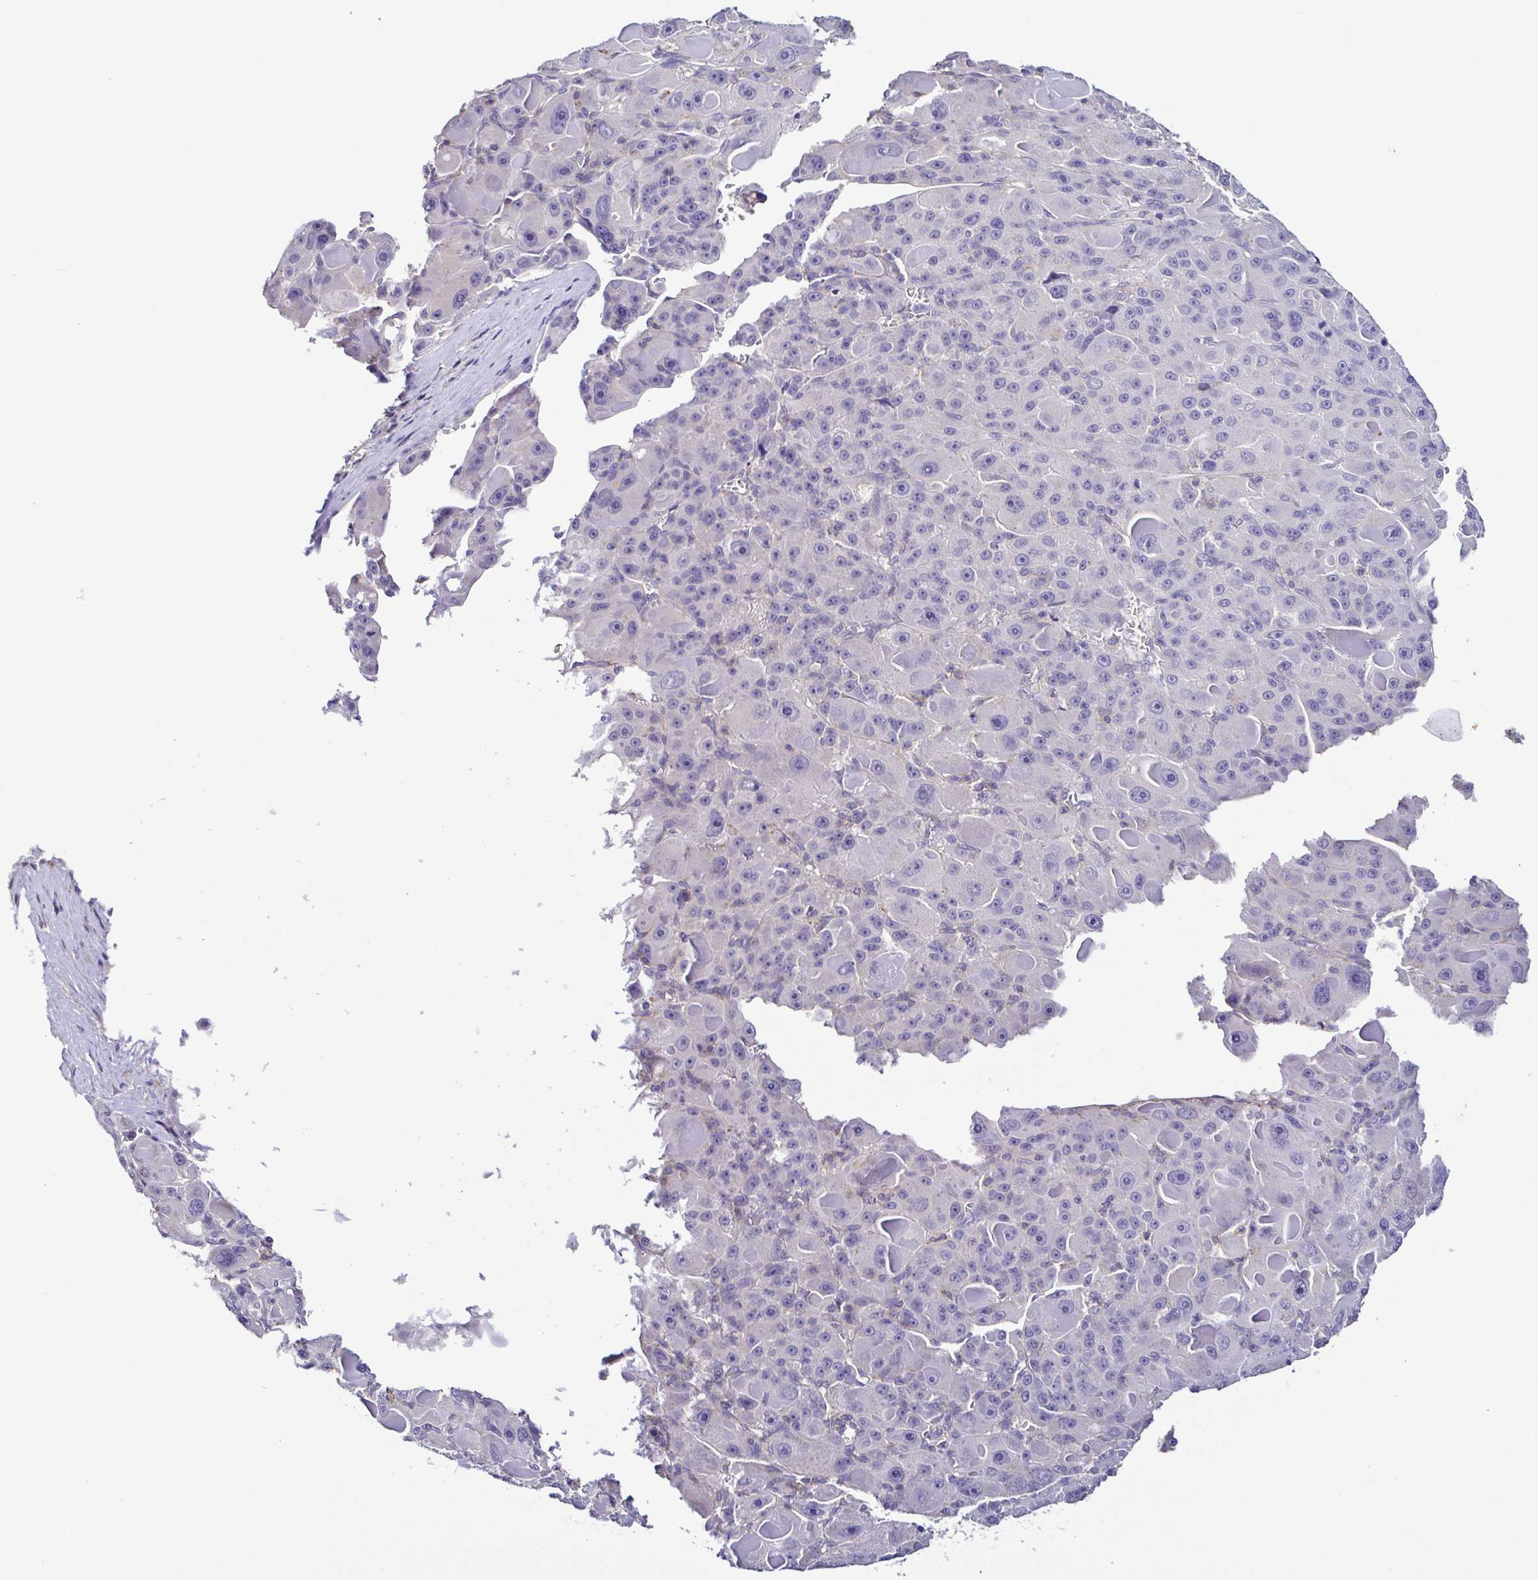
{"staining": {"intensity": "negative", "quantity": "none", "location": "none"}, "tissue": "liver cancer", "cell_type": "Tumor cells", "image_type": "cancer", "snomed": [{"axis": "morphology", "description": "Carcinoma, Hepatocellular, NOS"}, {"axis": "topography", "description": "Liver"}], "caption": "An immunohistochemistry image of liver cancer (hepatocellular carcinoma) is shown. There is no staining in tumor cells of liver cancer (hepatocellular carcinoma).", "gene": "TNNT2", "patient": {"sex": "male", "age": 76}}